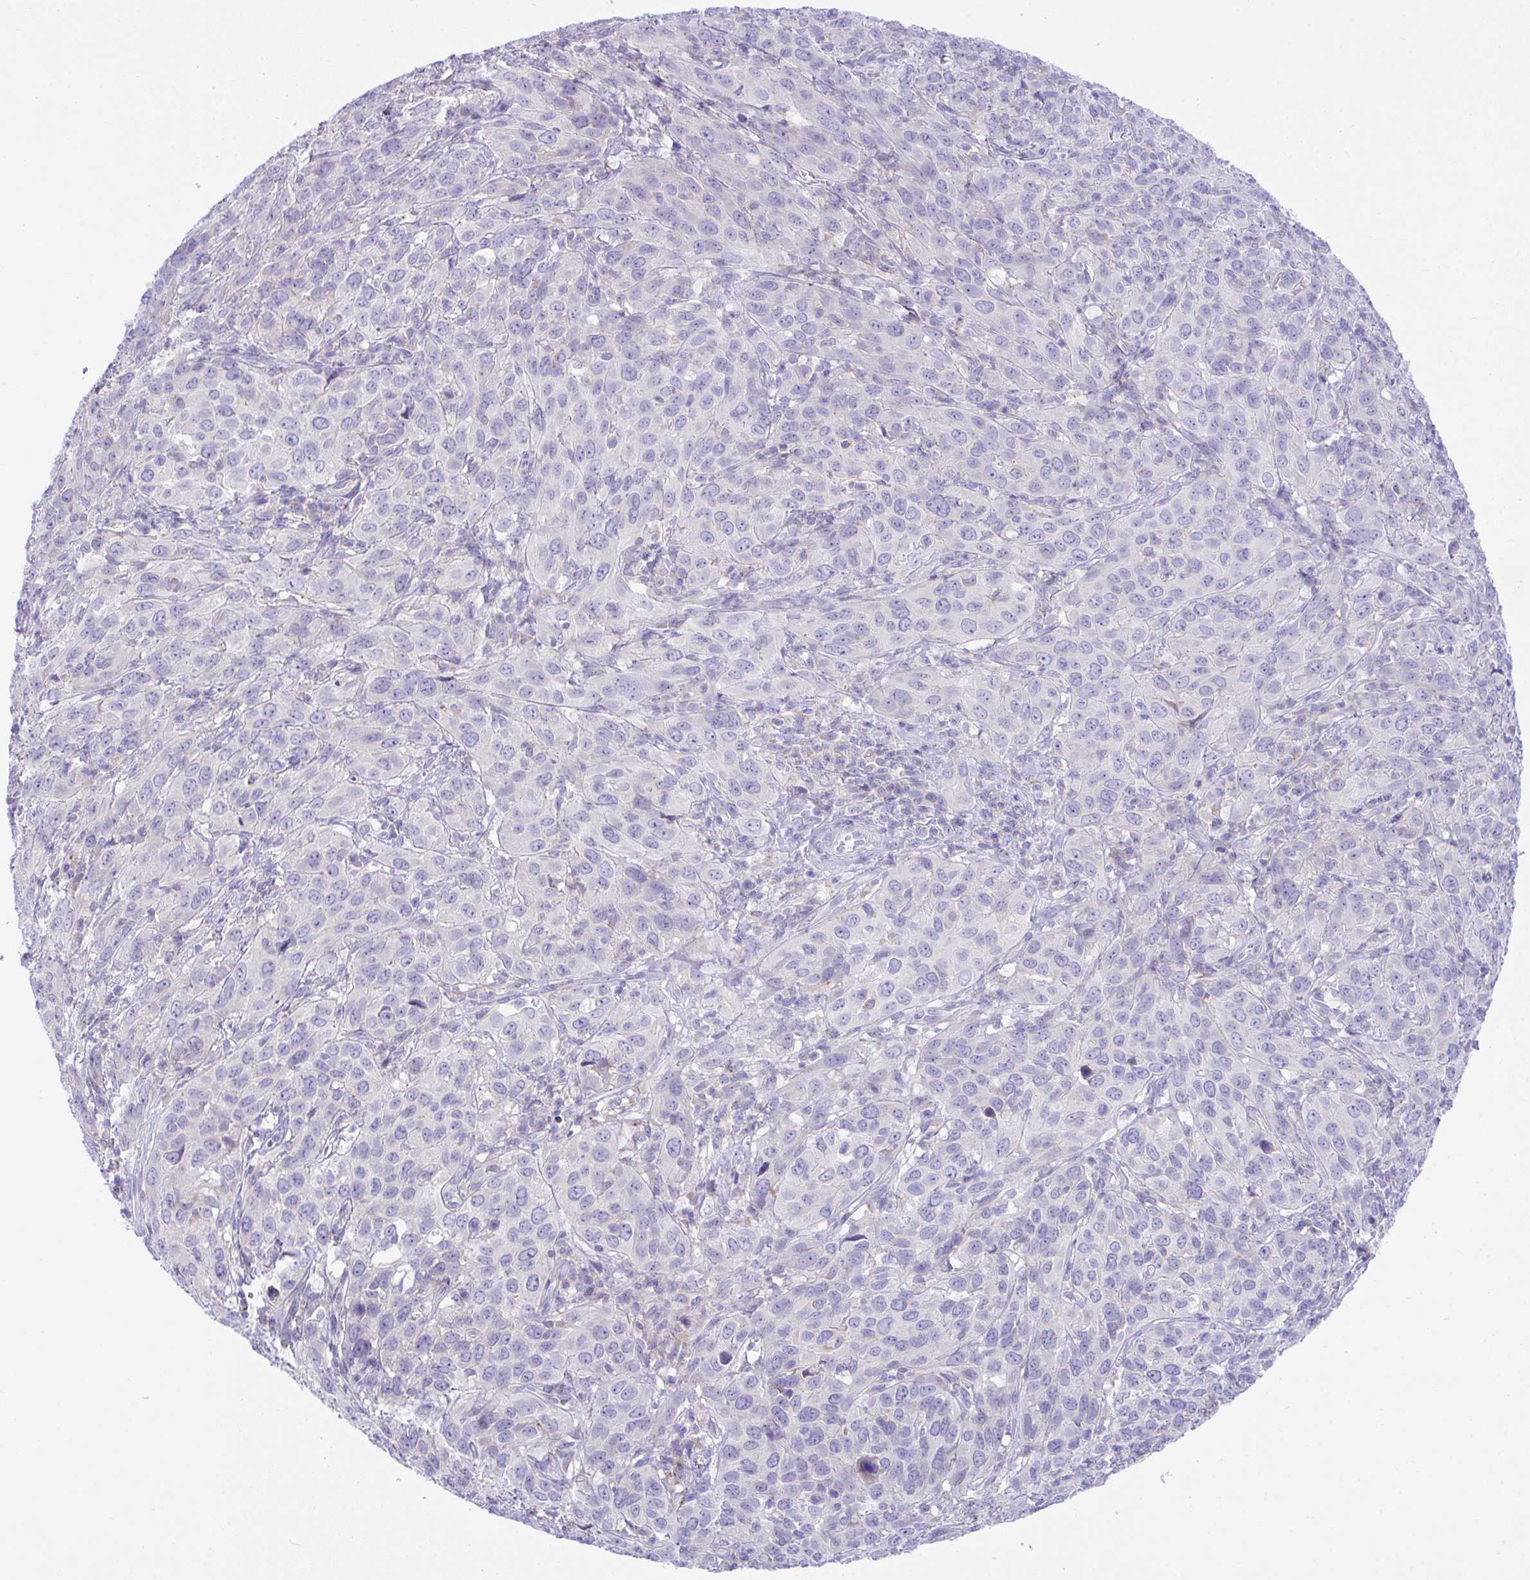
{"staining": {"intensity": "negative", "quantity": "none", "location": "none"}, "tissue": "cervical cancer", "cell_type": "Tumor cells", "image_type": "cancer", "snomed": [{"axis": "morphology", "description": "Normal tissue, NOS"}, {"axis": "morphology", "description": "Squamous cell carcinoma, NOS"}, {"axis": "topography", "description": "Cervix"}], "caption": "This is a histopathology image of immunohistochemistry staining of cervical cancer, which shows no positivity in tumor cells.", "gene": "NLRP8", "patient": {"sex": "female", "age": 51}}